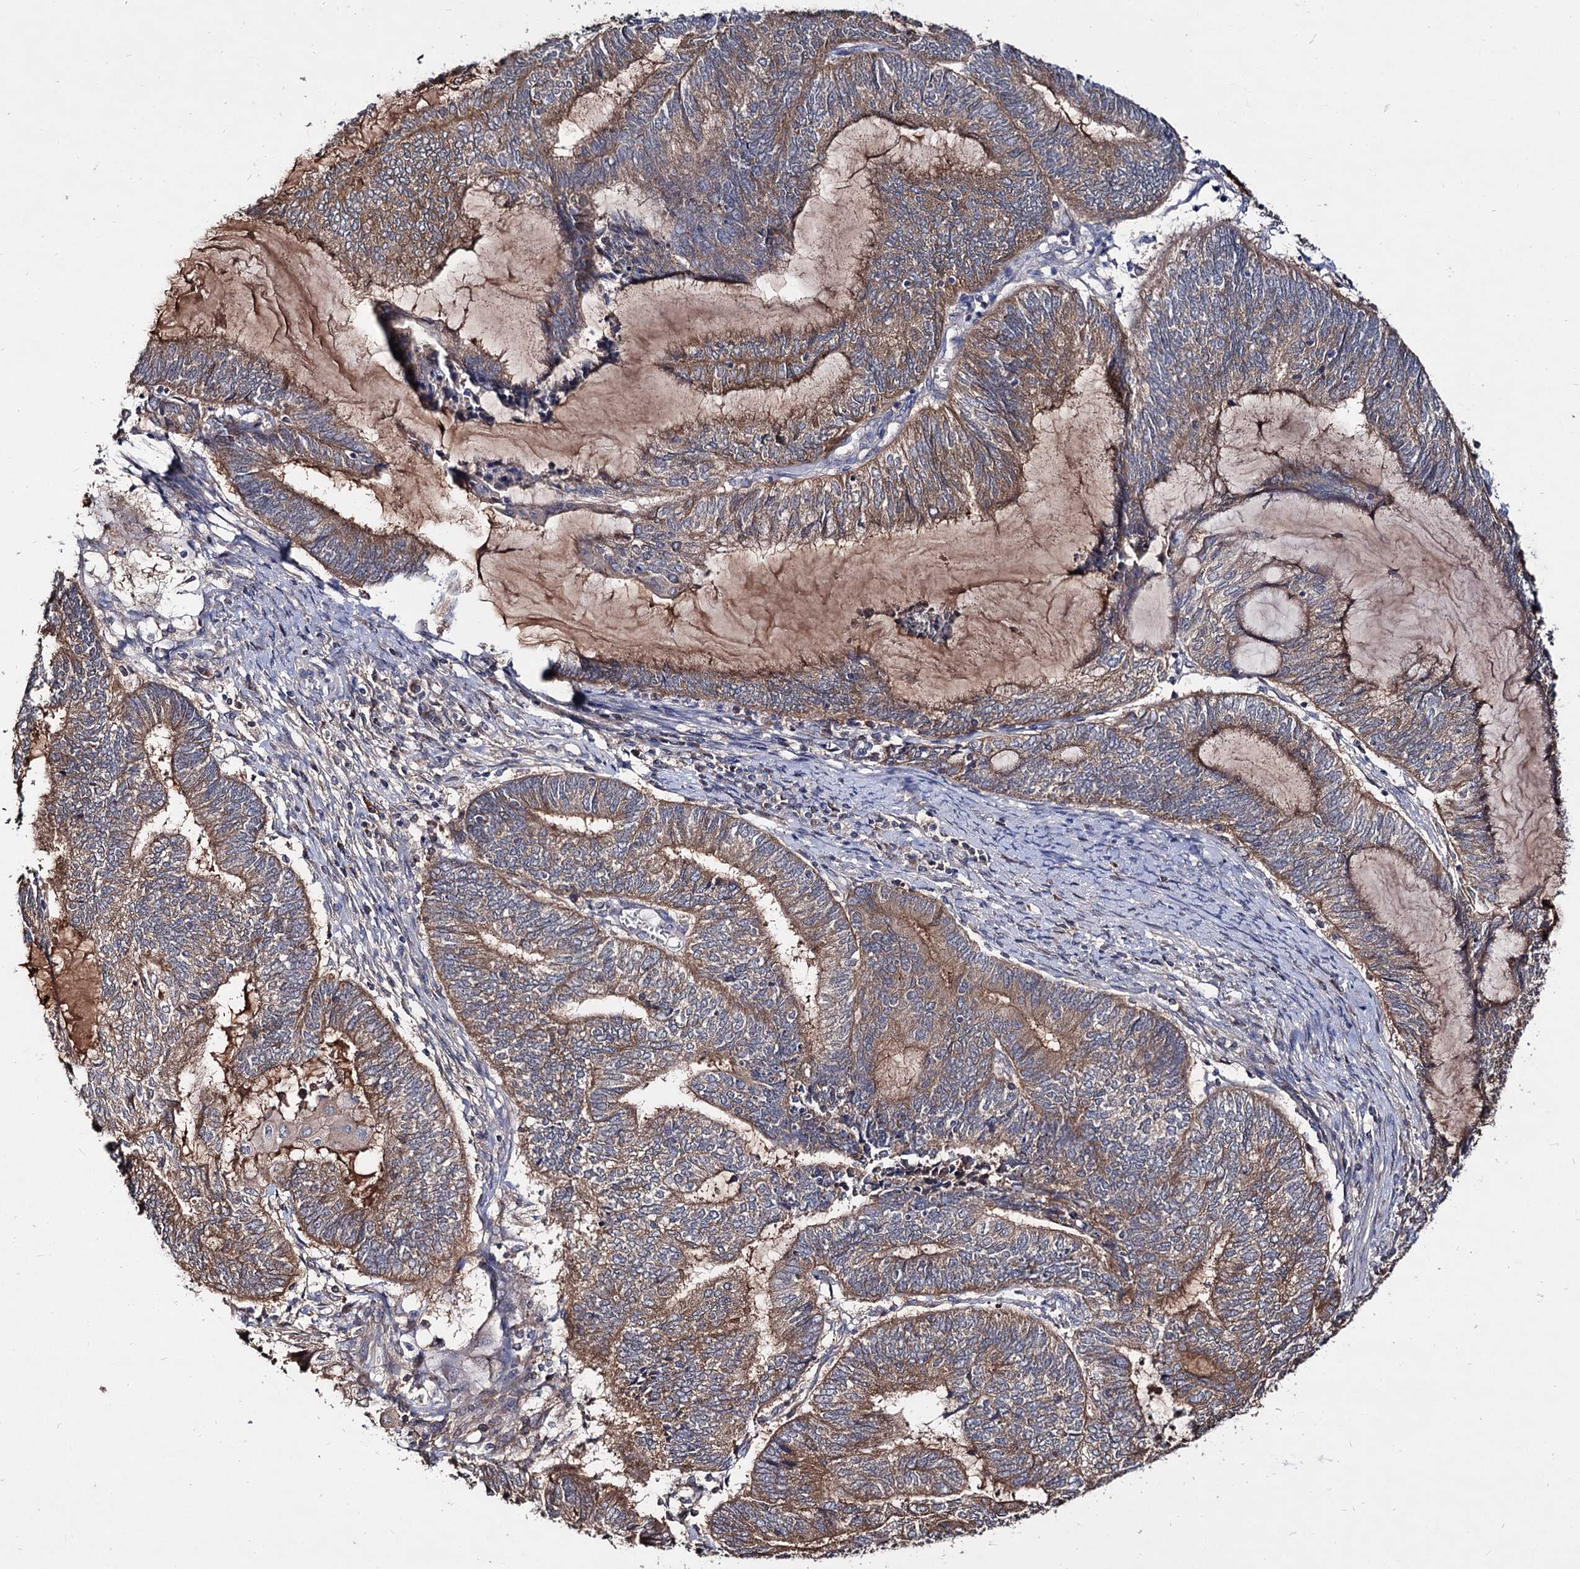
{"staining": {"intensity": "moderate", "quantity": ">75%", "location": "cytoplasmic/membranous"}, "tissue": "endometrial cancer", "cell_type": "Tumor cells", "image_type": "cancer", "snomed": [{"axis": "morphology", "description": "Adenocarcinoma, NOS"}, {"axis": "topography", "description": "Uterus"}, {"axis": "topography", "description": "Endometrium"}], "caption": "A high-resolution micrograph shows immunohistochemistry (IHC) staining of adenocarcinoma (endometrial), which demonstrates moderate cytoplasmic/membranous expression in about >75% of tumor cells. The protein is stained brown, and the nuclei are stained in blue (DAB (3,3'-diaminobenzidine) IHC with brightfield microscopy, high magnification).", "gene": "ARFIP2", "patient": {"sex": "female", "age": 70}}